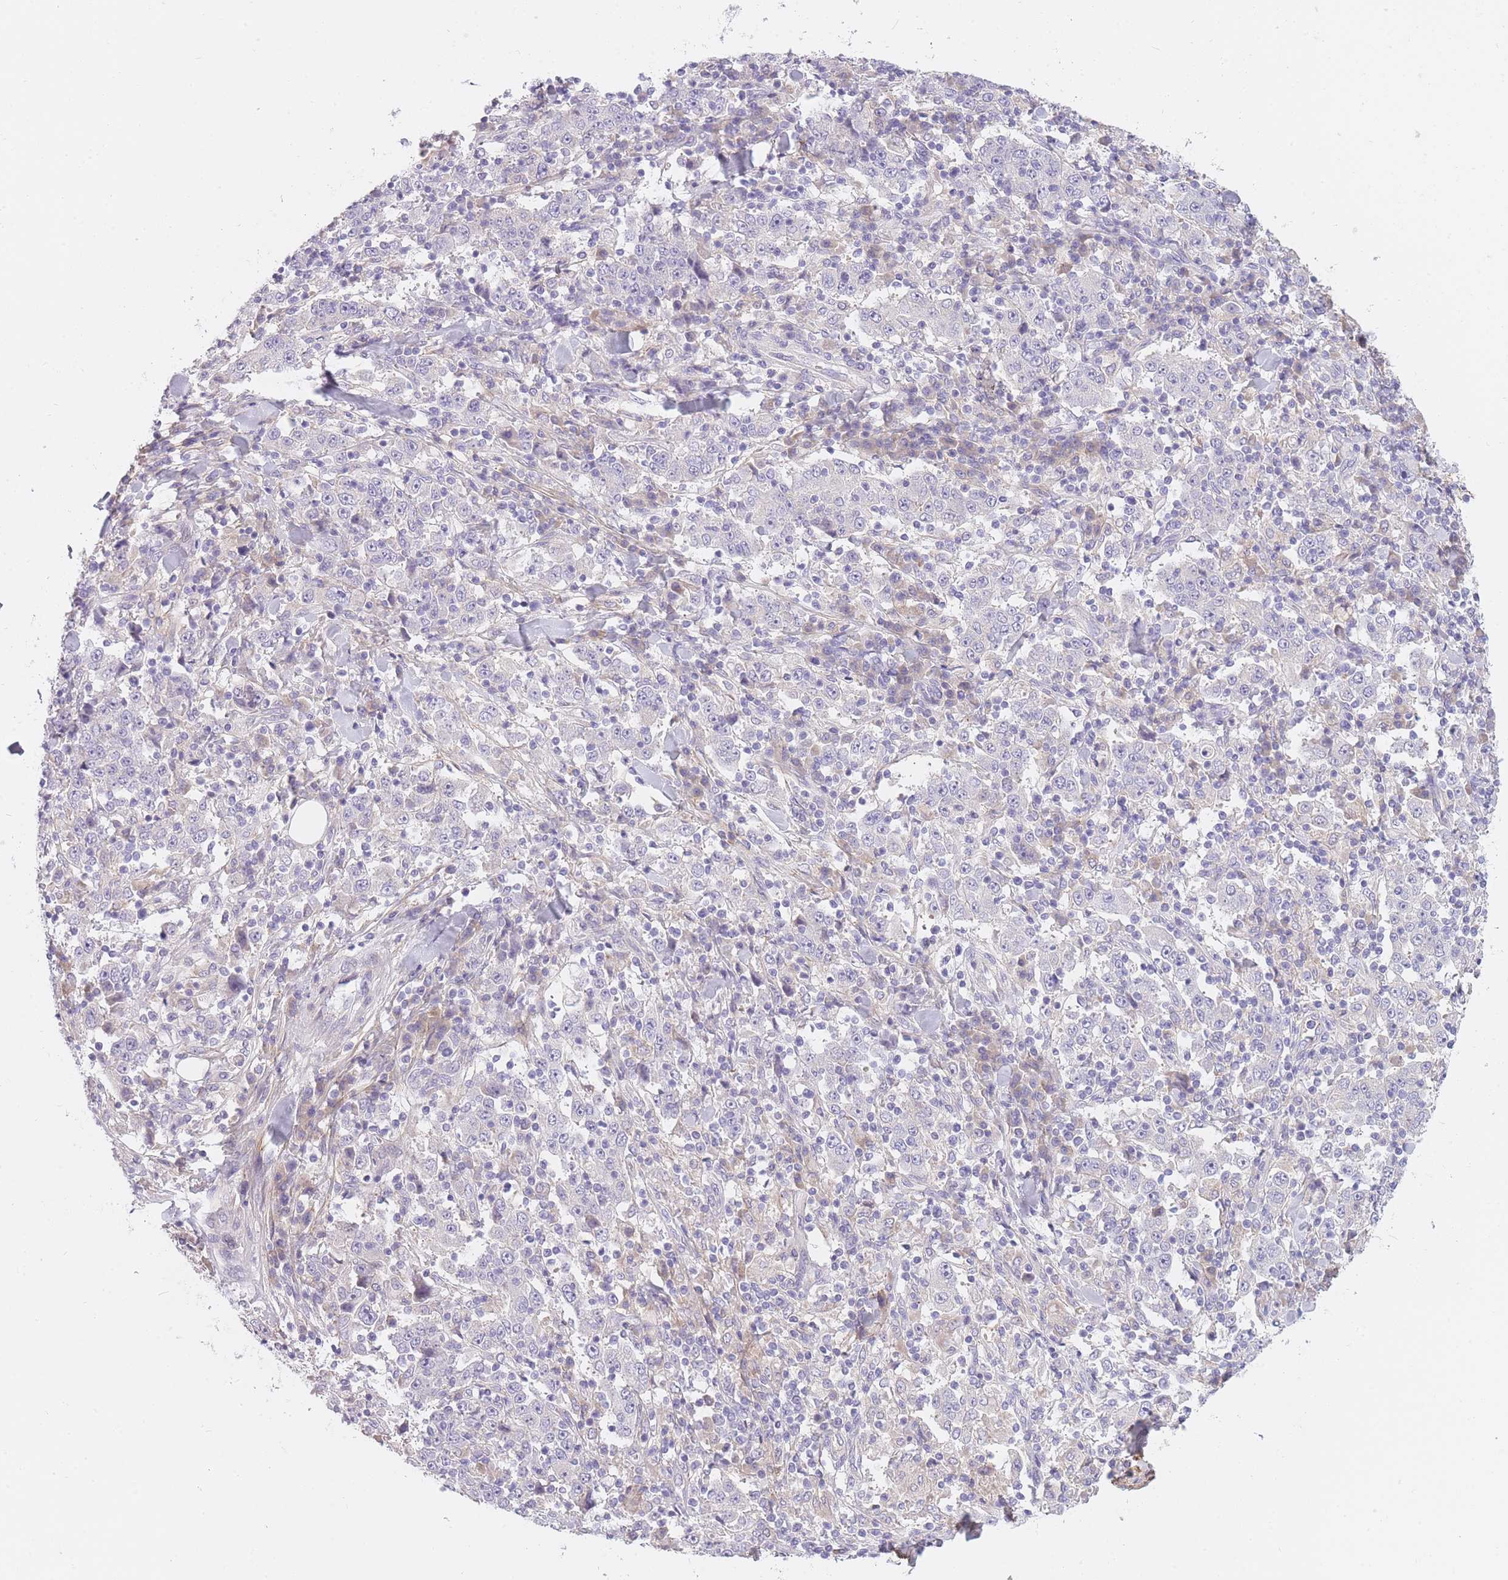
{"staining": {"intensity": "negative", "quantity": "none", "location": "none"}, "tissue": "stomach cancer", "cell_type": "Tumor cells", "image_type": "cancer", "snomed": [{"axis": "morphology", "description": "Normal tissue, NOS"}, {"axis": "morphology", "description": "Adenocarcinoma, NOS"}, {"axis": "topography", "description": "Stomach, upper"}, {"axis": "topography", "description": "Stomach"}], "caption": "Immunohistochemistry (IHC) image of neoplastic tissue: adenocarcinoma (stomach) stained with DAB exhibits no significant protein positivity in tumor cells.", "gene": "AP3M2", "patient": {"sex": "male", "age": 59}}